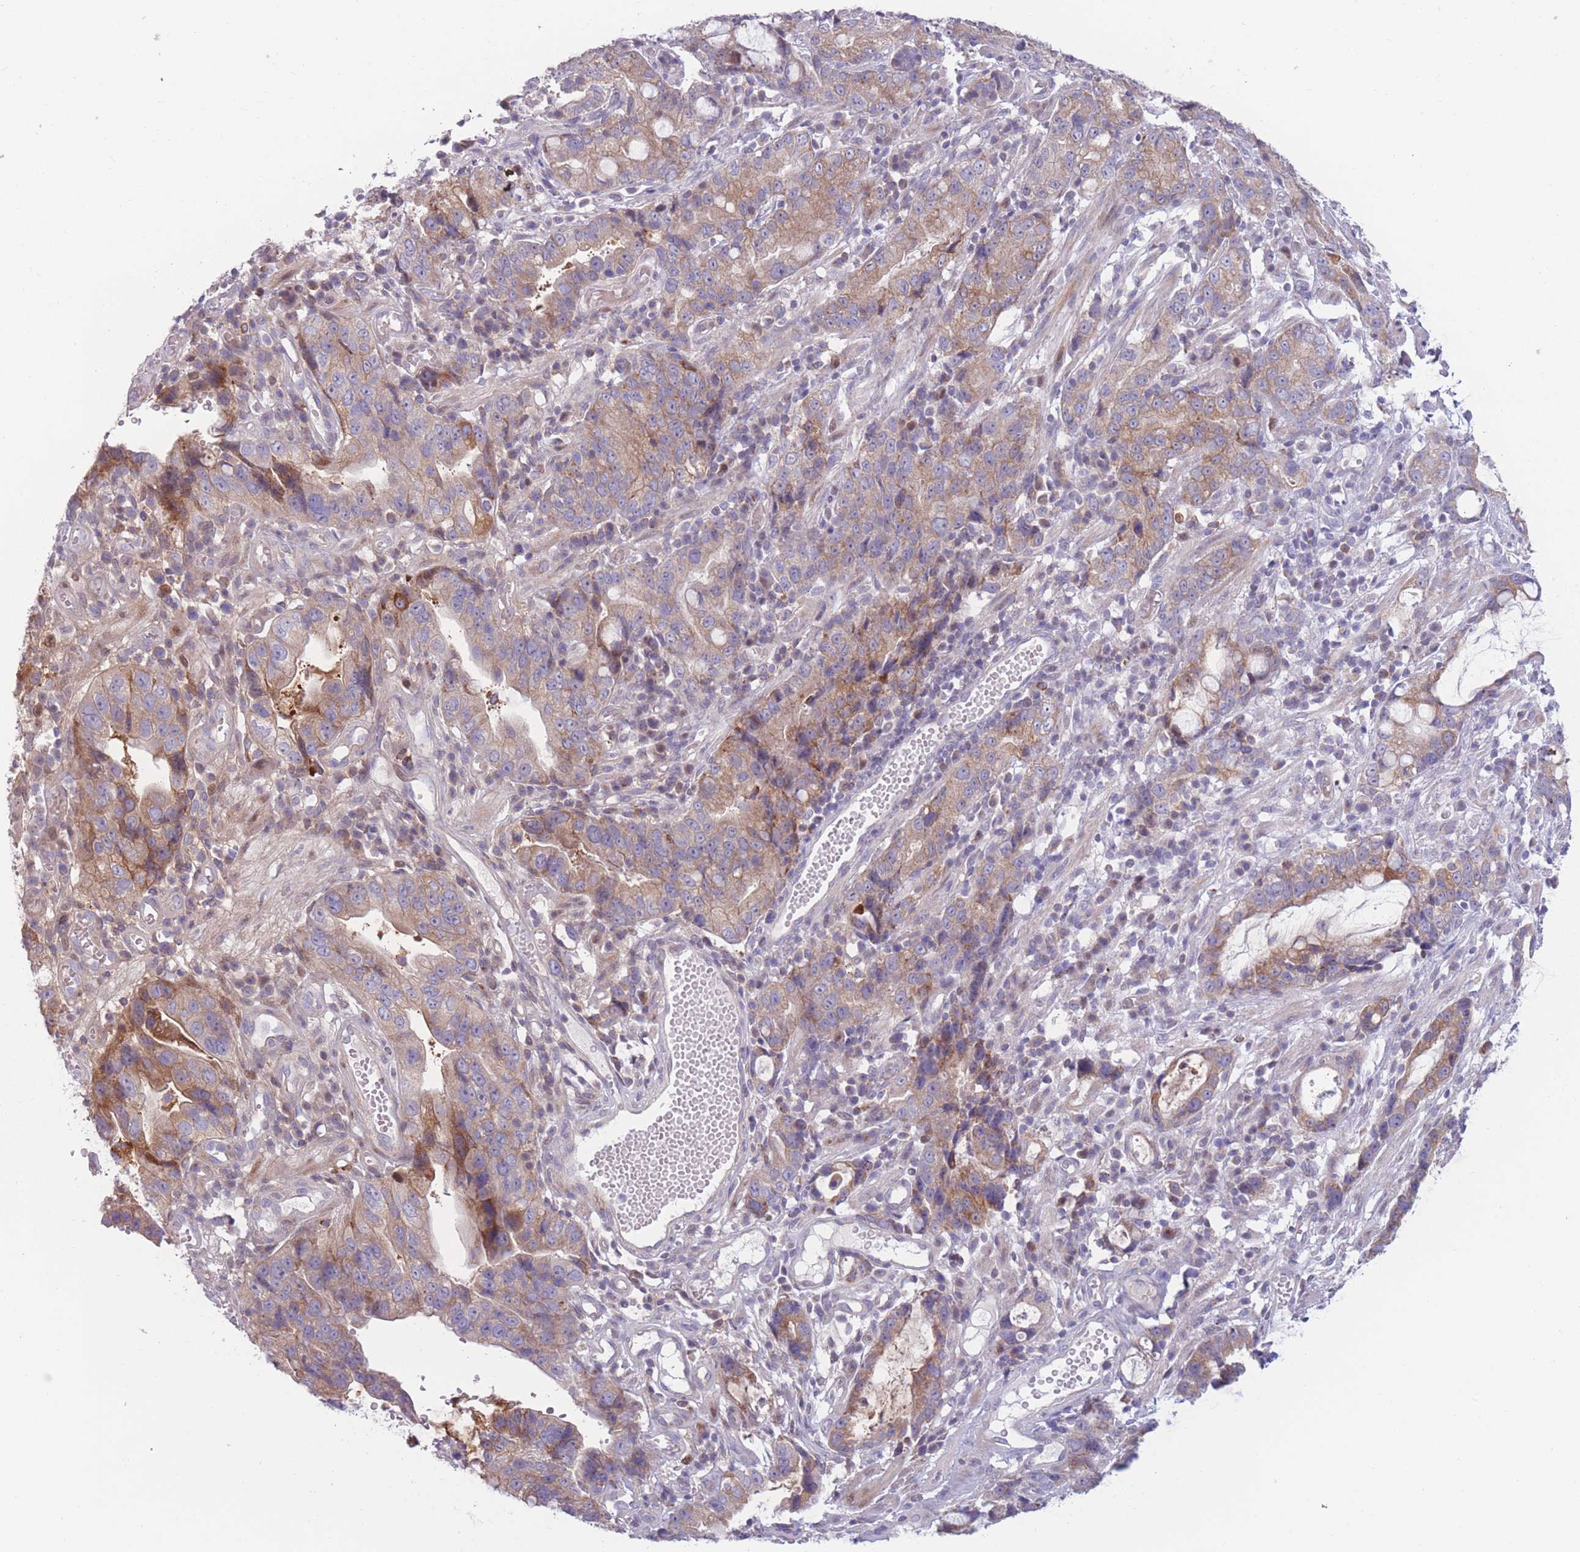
{"staining": {"intensity": "moderate", "quantity": "25%-75%", "location": "cytoplasmic/membranous"}, "tissue": "stomach cancer", "cell_type": "Tumor cells", "image_type": "cancer", "snomed": [{"axis": "morphology", "description": "Adenocarcinoma, NOS"}, {"axis": "topography", "description": "Stomach"}], "caption": "The image reveals staining of stomach adenocarcinoma, revealing moderate cytoplasmic/membranous protein expression (brown color) within tumor cells.", "gene": "PDE4A", "patient": {"sex": "male", "age": 55}}